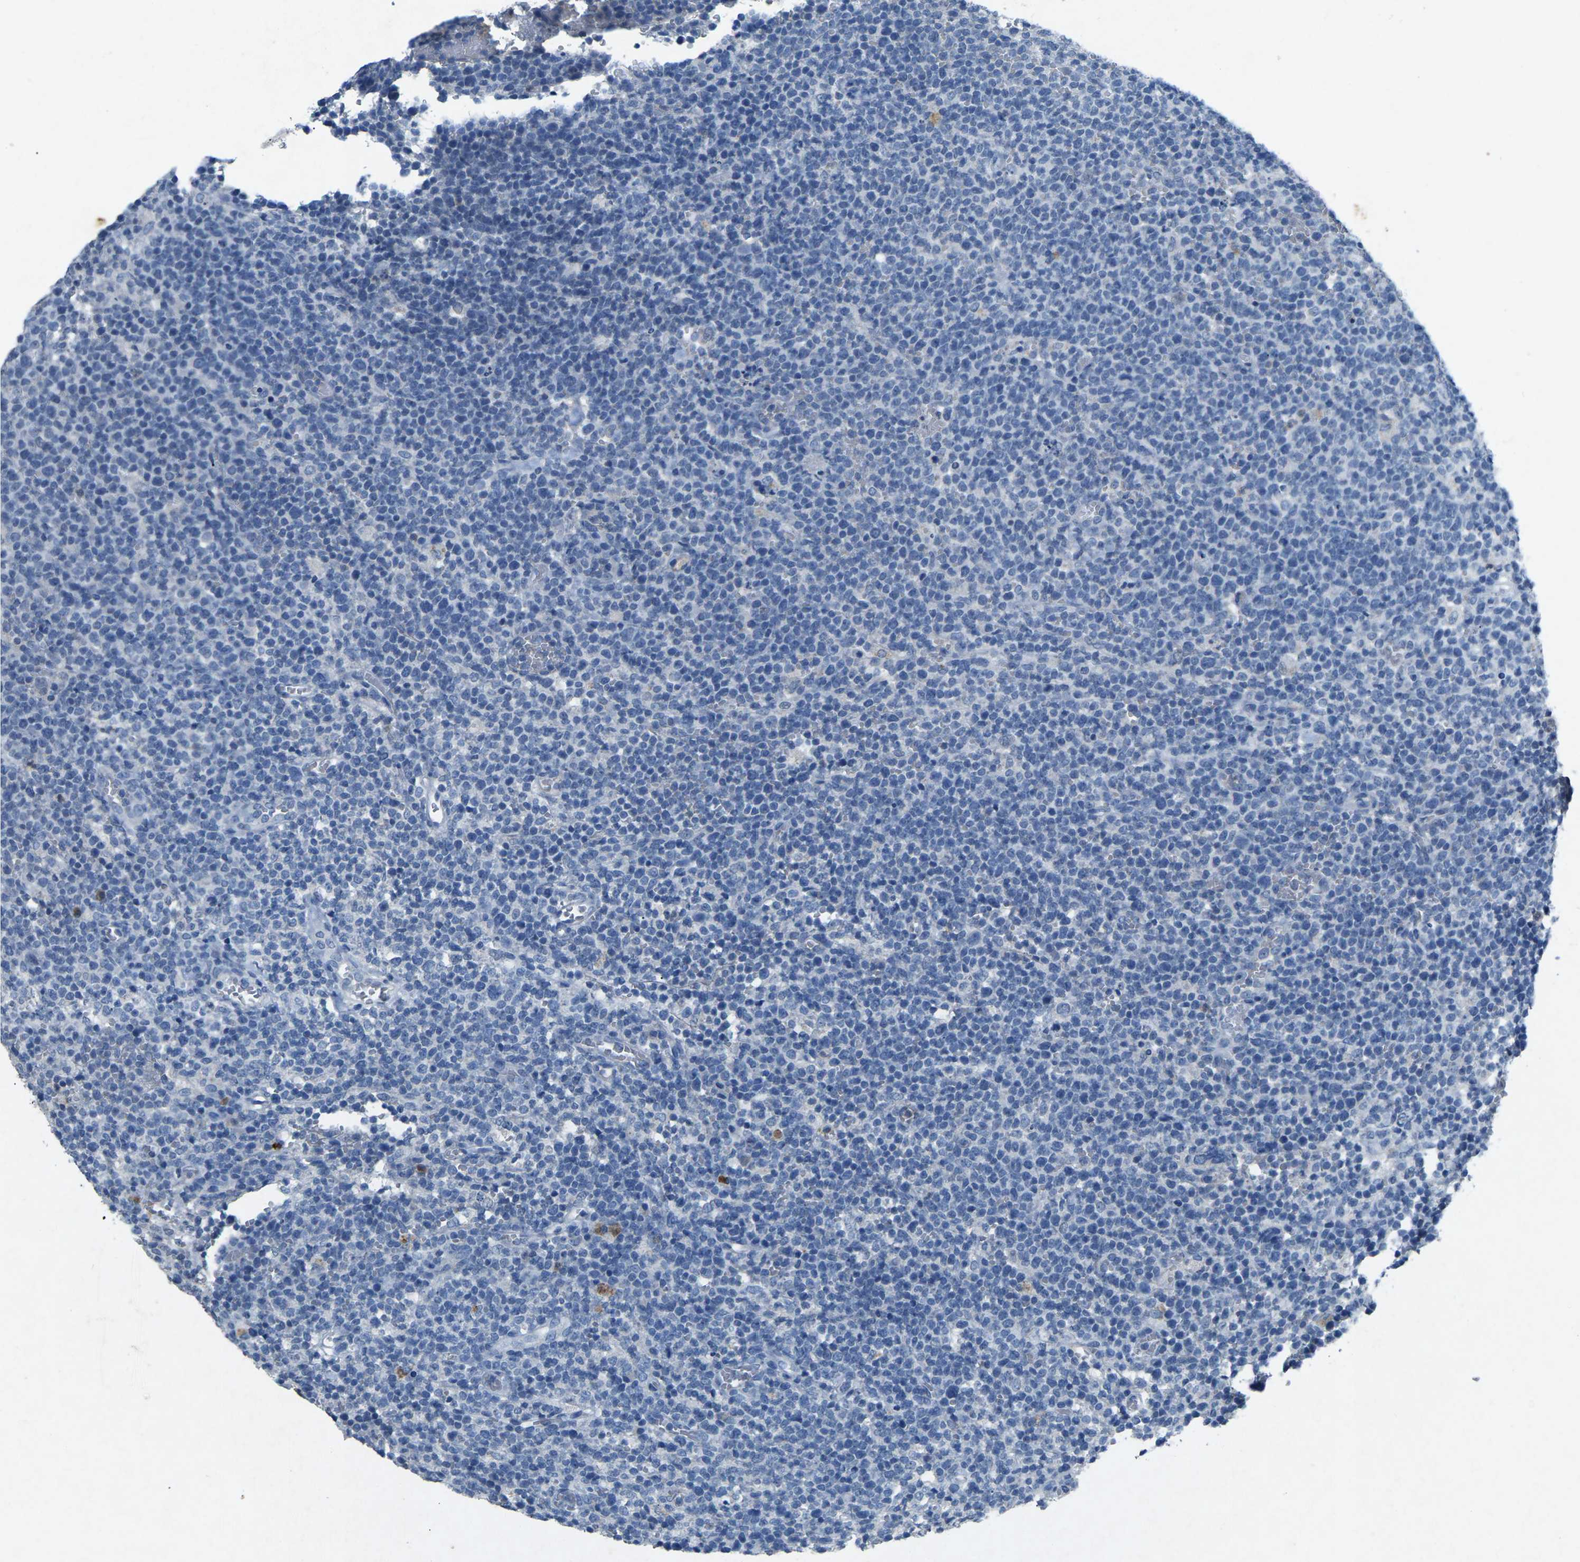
{"staining": {"intensity": "negative", "quantity": "none", "location": "none"}, "tissue": "lymphoma", "cell_type": "Tumor cells", "image_type": "cancer", "snomed": [{"axis": "morphology", "description": "Malignant lymphoma, non-Hodgkin's type, High grade"}, {"axis": "topography", "description": "Lymph node"}], "caption": "Immunohistochemistry (IHC) of high-grade malignant lymphoma, non-Hodgkin's type exhibits no expression in tumor cells.", "gene": "PLG", "patient": {"sex": "male", "age": 61}}